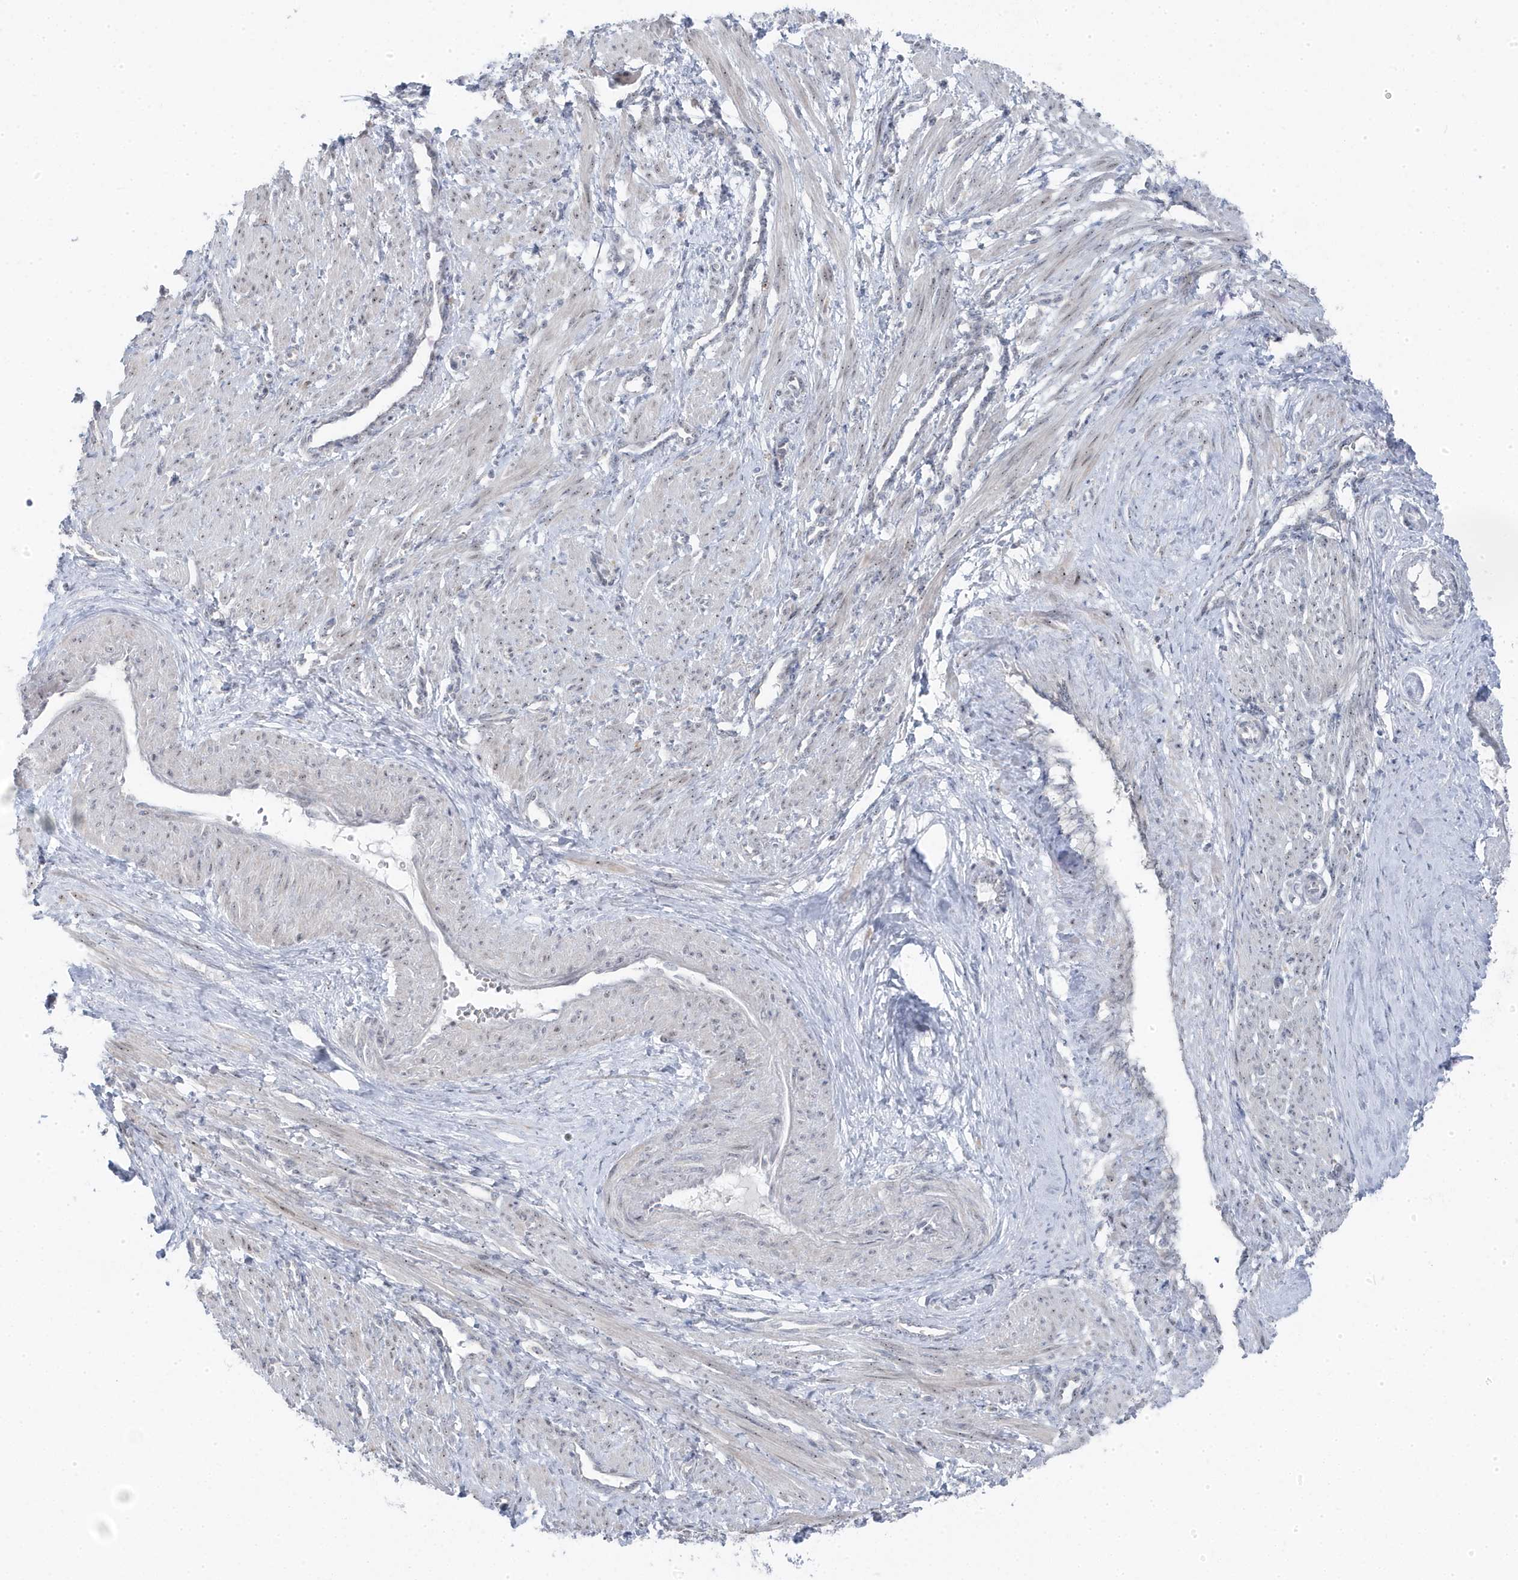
{"staining": {"intensity": "negative", "quantity": "none", "location": "none"}, "tissue": "smooth muscle", "cell_type": "Smooth muscle cells", "image_type": "normal", "snomed": [{"axis": "morphology", "description": "Normal tissue, NOS"}, {"axis": "topography", "description": "Endometrium"}], "caption": "Smooth muscle cells show no significant protein expression in normal smooth muscle. (Brightfield microscopy of DAB (3,3'-diaminobenzidine) immunohistochemistry (IHC) at high magnification).", "gene": "TSEN15", "patient": {"sex": "female", "age": 33}}